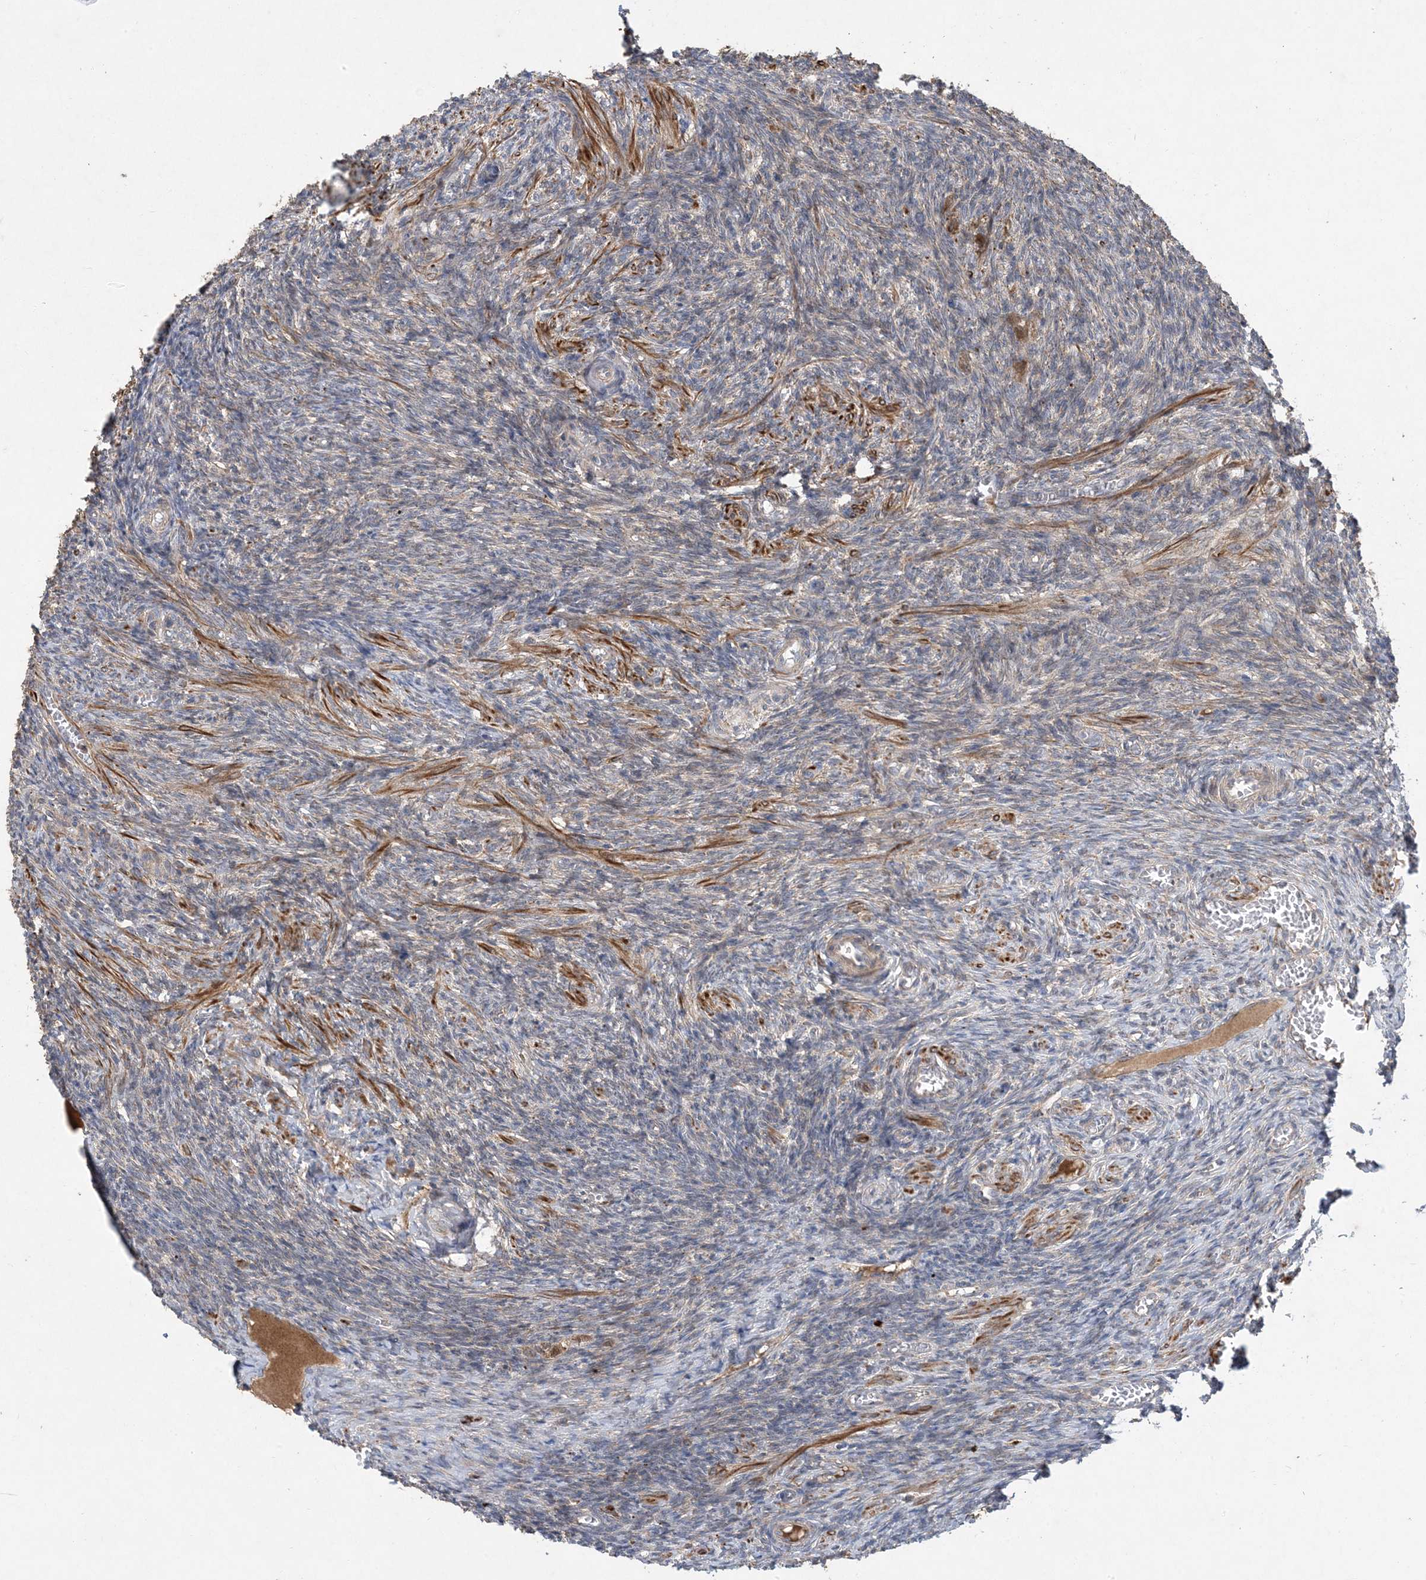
{"staining": {"intensity": "moderate", "quantity": "<25%", "location": "cytoplasmic/membranous"}, "tissue": "ovary", "cell_type": "Ovarian stroma cells", "image_type": "normal", "snomed": [{"axis": "morphology", "description": "Normal tissue, NOS"}, {"axis": "topography", "description": "Ovary"}], "caption": "Normal ovary exhibits moderate cytoplasmic/membranous staining in about <25% of ovarian stroma cells, visualized by immunohistochemistry. The staining was performed using DAB (3,3'-diaminobenzidine), with brown indicating positive protein expression. Nuclei are stained blue with hematoxylin.", "gene": "MASP2", "patient": {"sex": "female", "age": 27}}